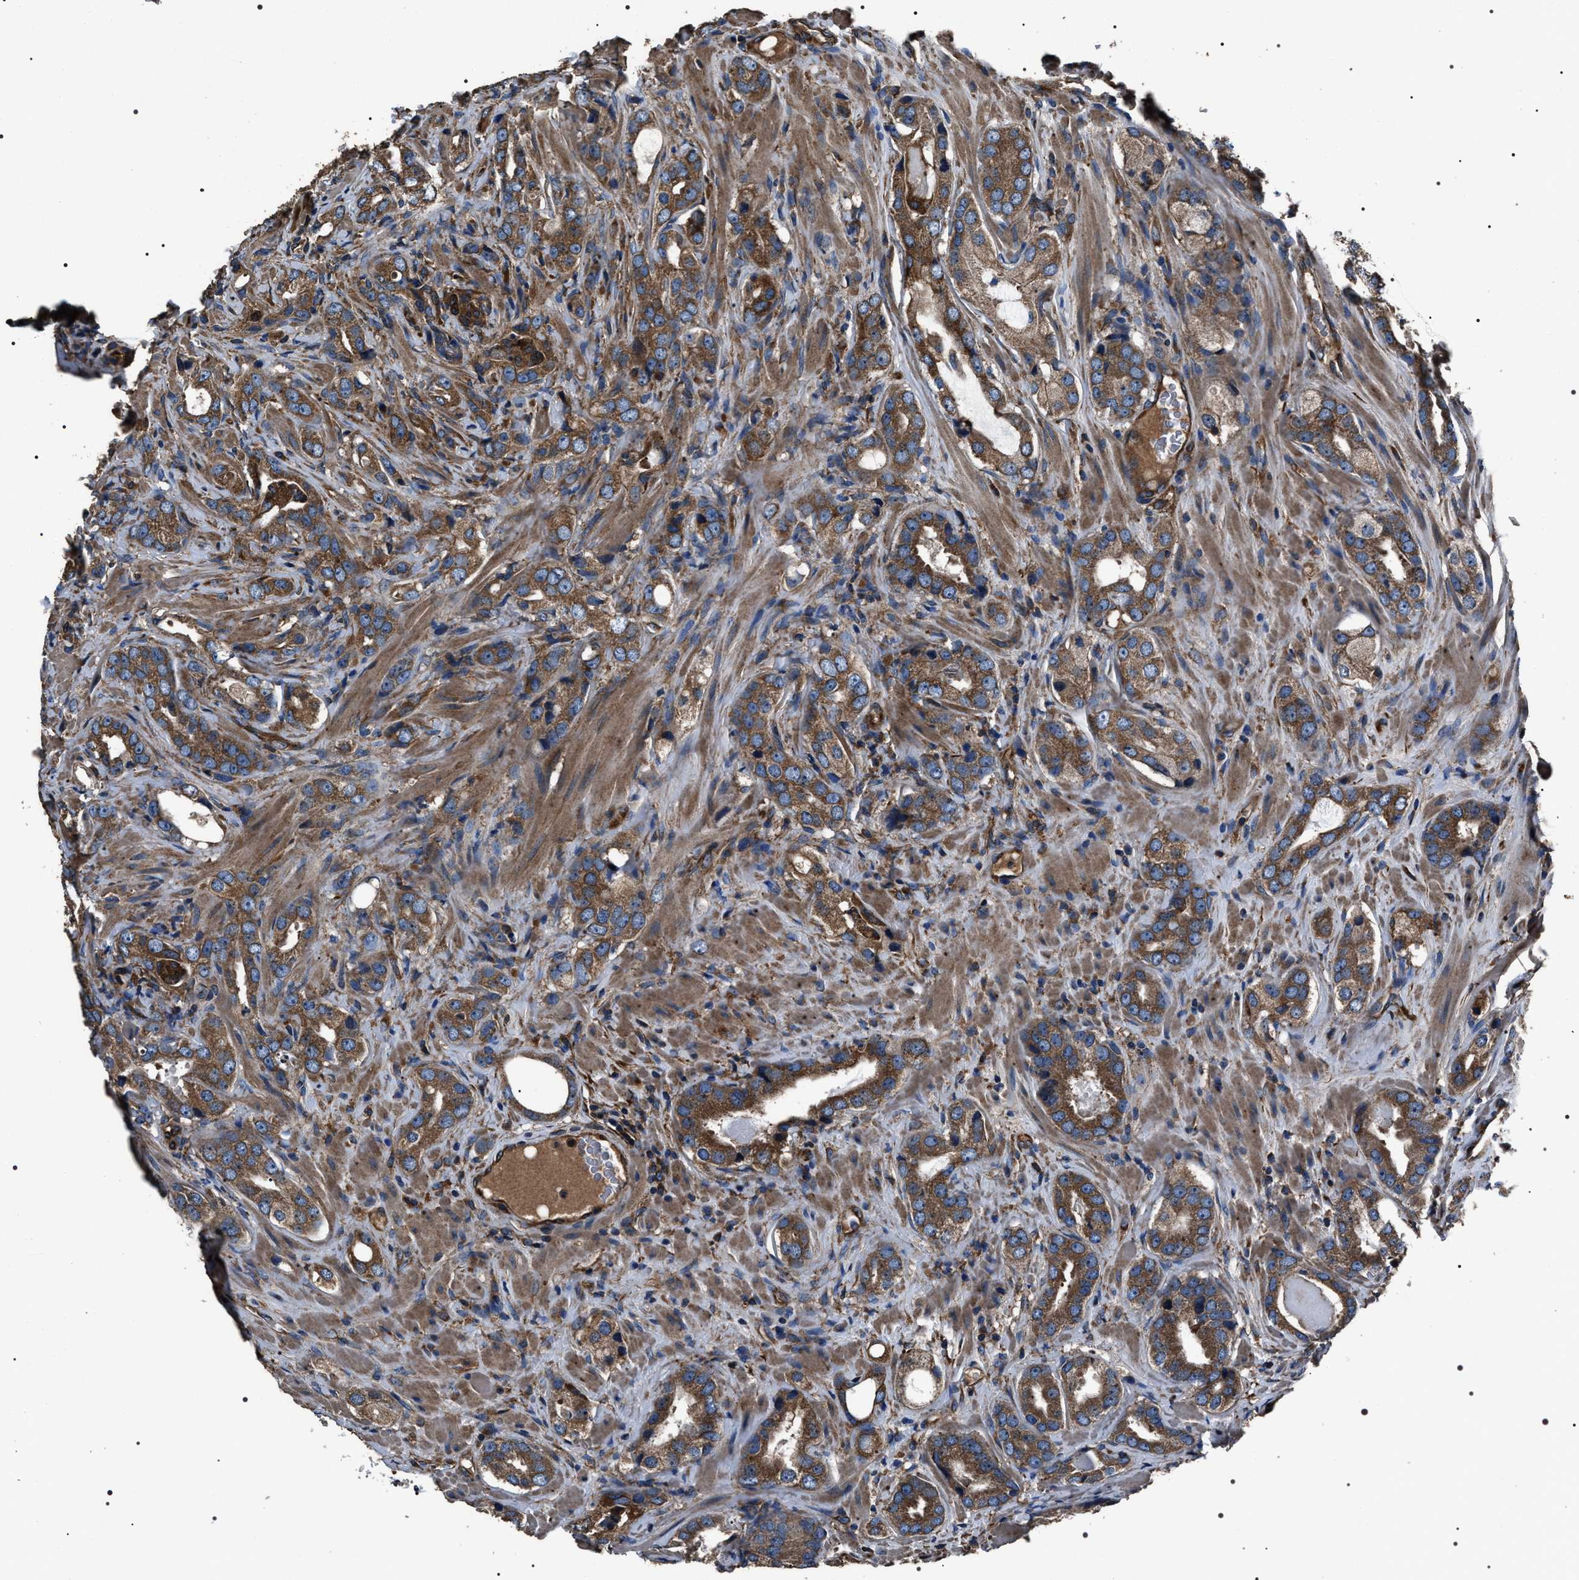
{"staining": {"intensity": "strong", "quantity": ">75%", "location": "cytoplasmic/membranous"}, "tissue": "prostate cancer", "cell_type": "Tumor cells", "image_type": "cancer", "snomed": [{"axis": "morphology", "description": "Adenocarcinoma, High grade"}, {"axis": "topography", "description": "Prostate"}], "caption": "The histopathology image displays staining of prostate high-grade adenocarcinoma, revealing strong cytoplasmic/membranous protein positivity (brown color) within tumor cells.", "gene": "HSCB", "patient": {"sex": "male", "age": 63}}